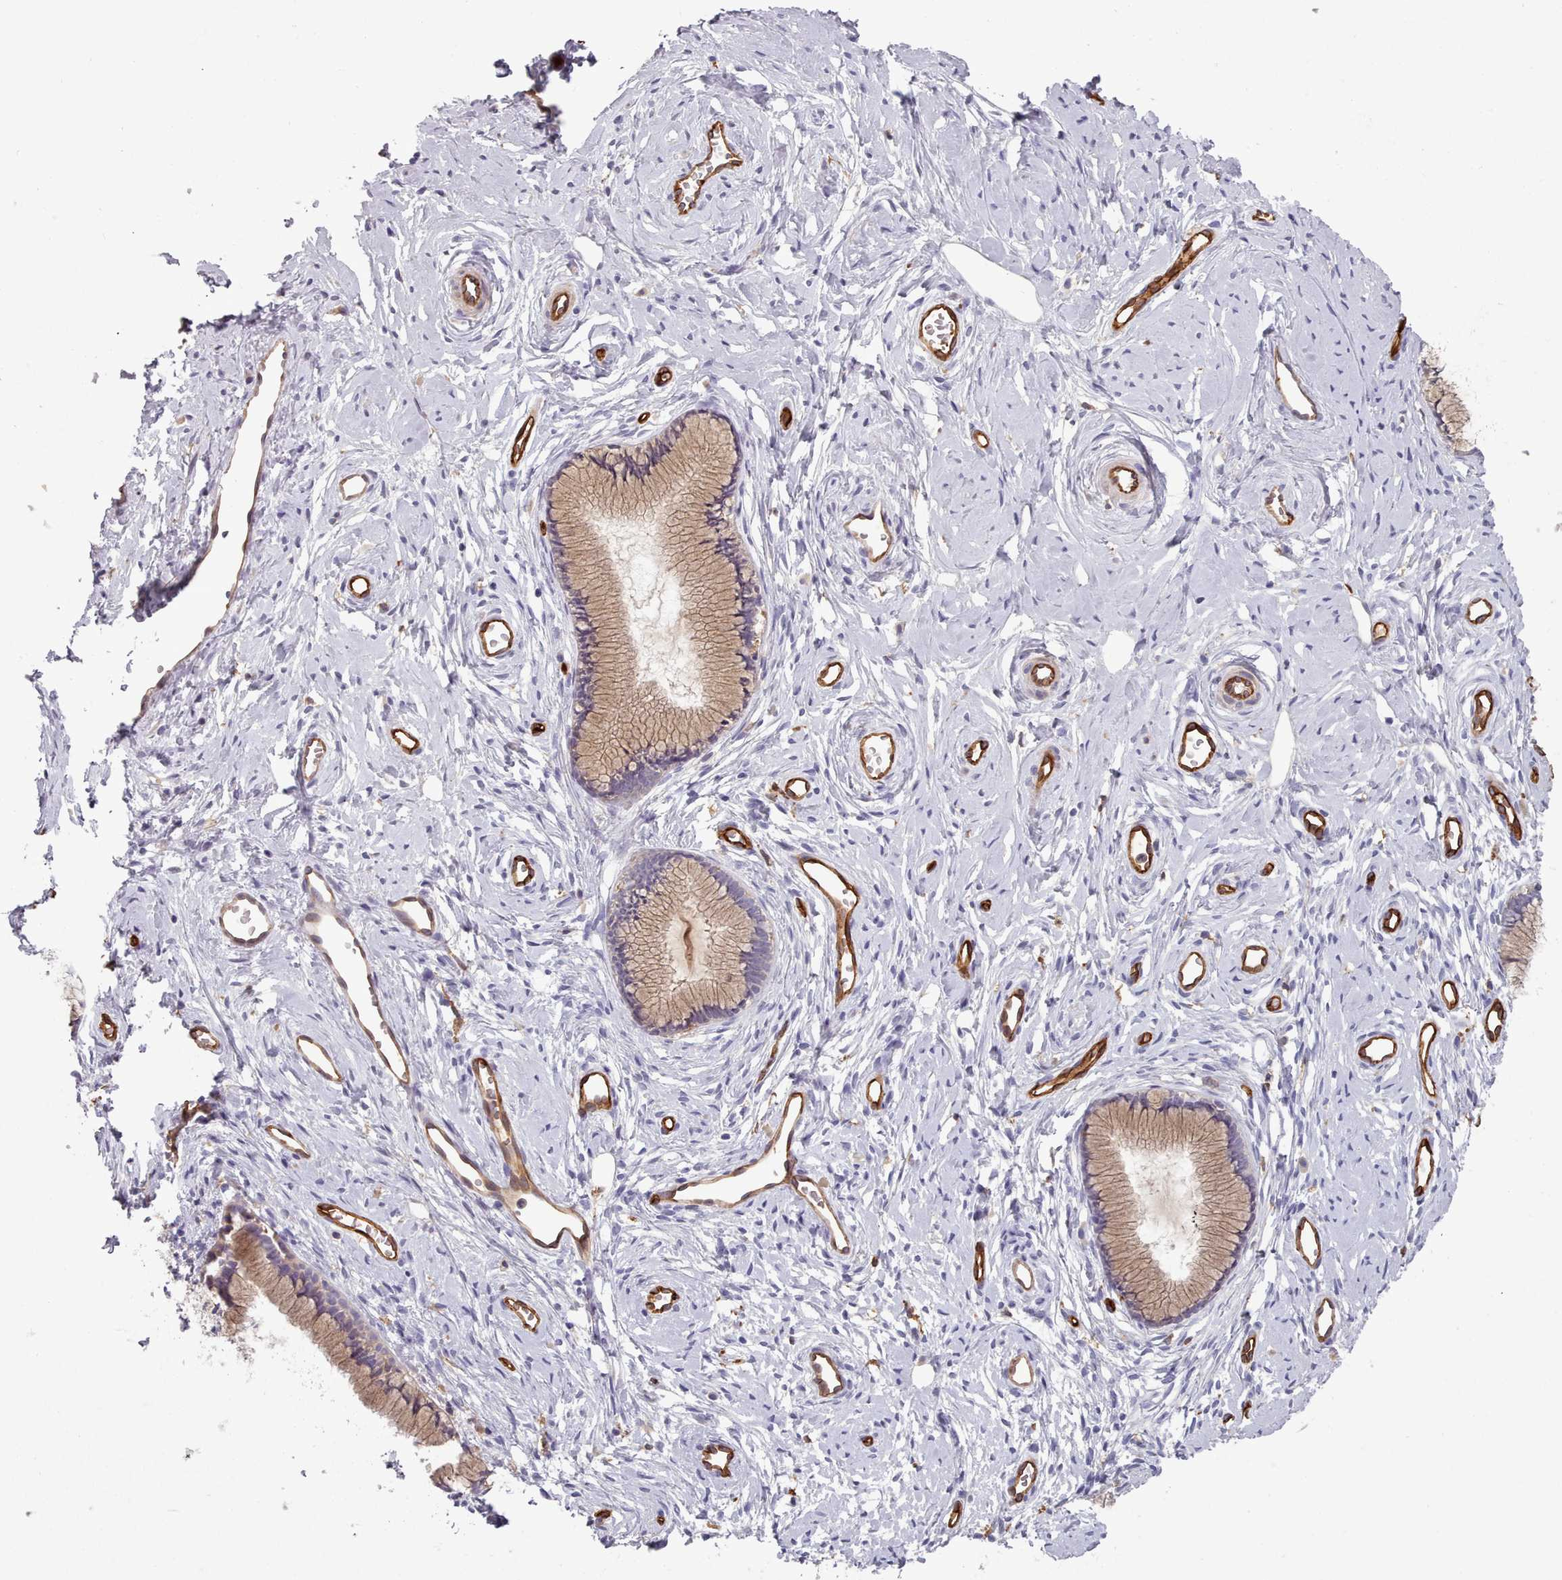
{"staining": {"intensity": "moderate", "quantity": ">75%", "location": "cytoplasmic/membranous"}, "tissue": "cervix", "cell_type": "Glandular cells", "image_type": "normal", "snomed": [{"axis": "morphology", "description": "Normal tissue, NOS"}, {"axis": "topography", "description": "Cervix"}], "caption": "This image displays immunohistochemistry staining of benign human cervix, with medium moderate cytoplasmic/membranous positivity in approximately >75% of glandular cells.", "gene": "CD300LF", "patient": {"sex": "female", "age": 40}}